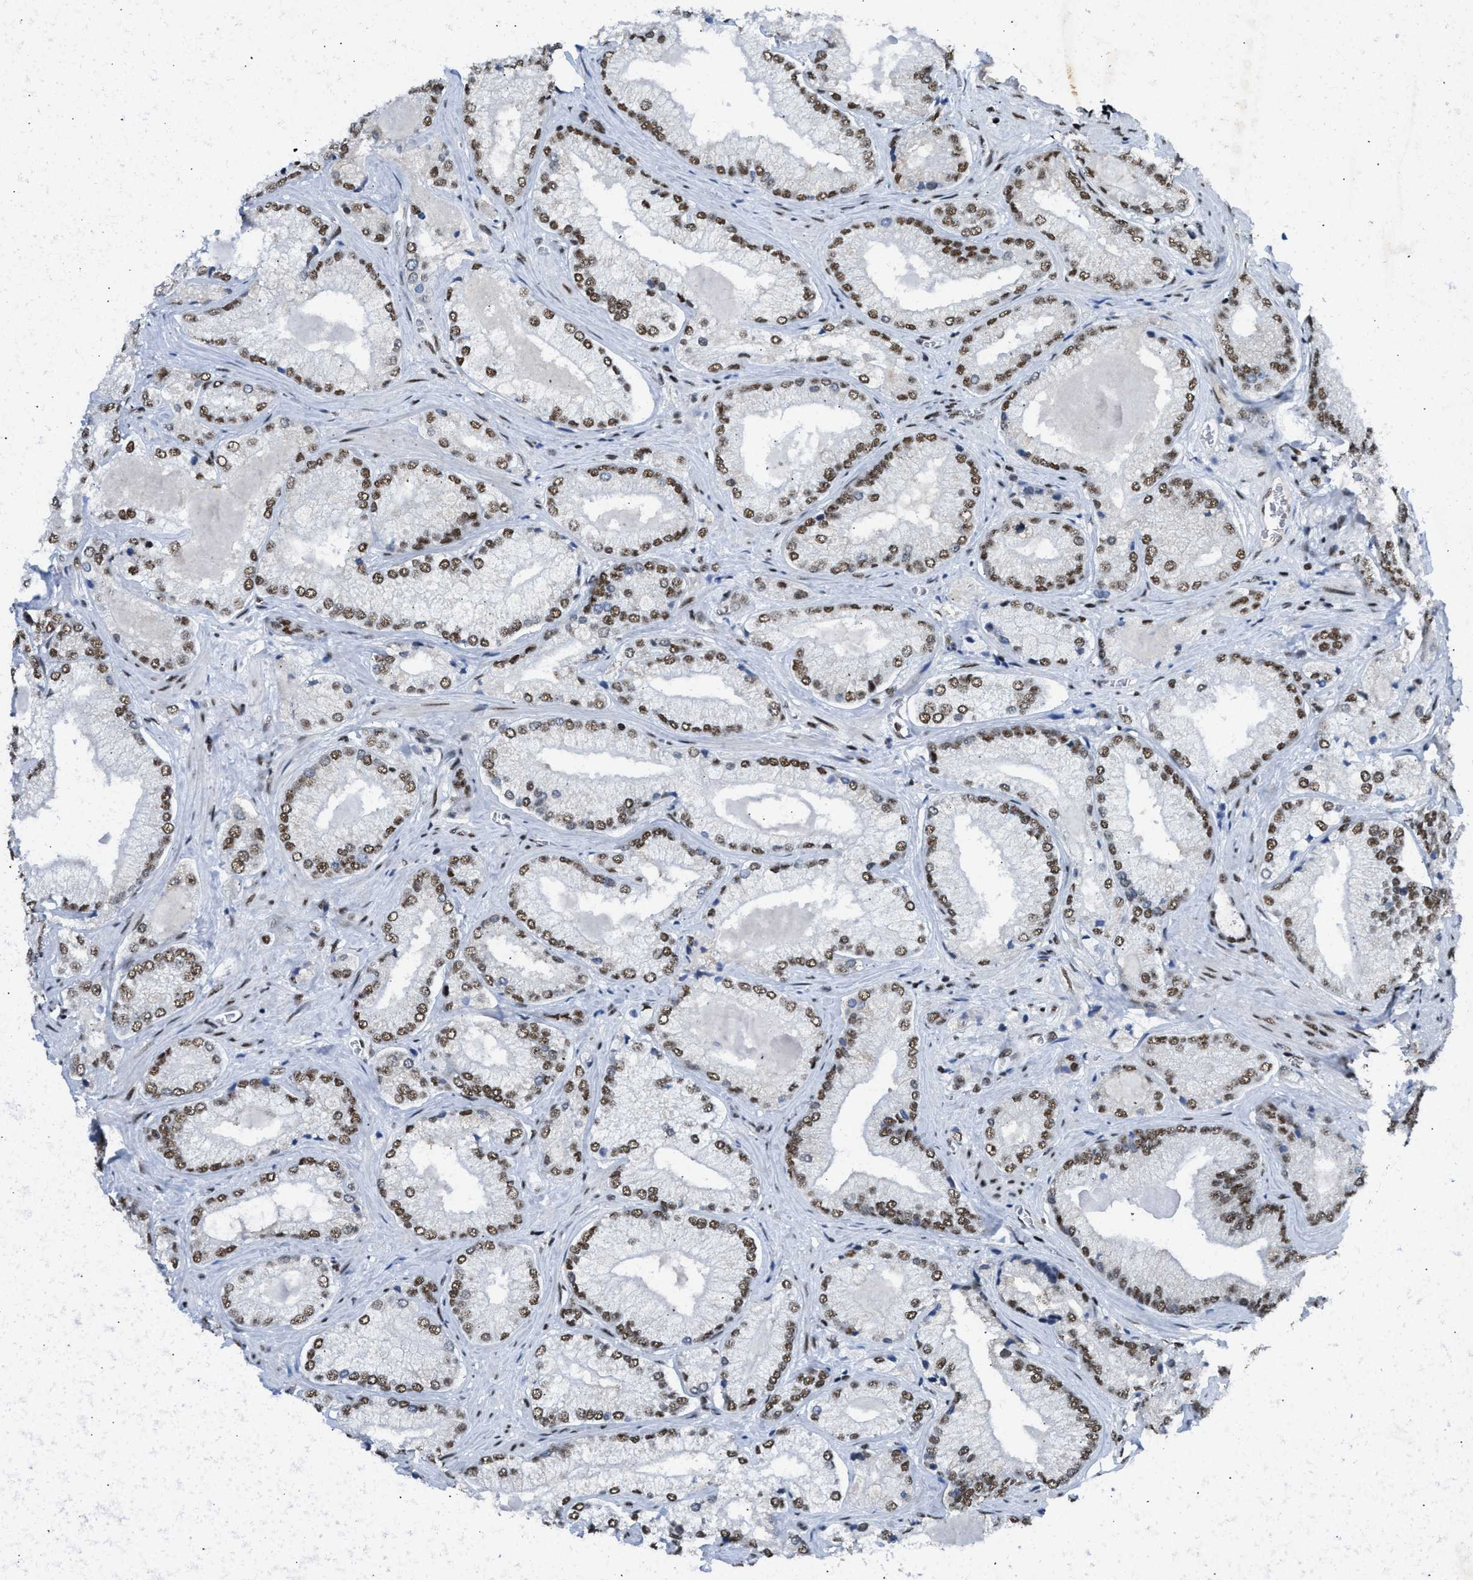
{"staining": {"intensity": "moderate", "quantity": ">75%", "location": "nuclear"}, "tissue": "prostate cancer", "cell_type": "Tumor cells", "image_type": "cancer", "snomed": [{"axis": "morphology", "description": "Adenocarcinoma, Low grade"}, {"axis": "topography", "description": "Prostate"}], "caption": "Immunohistochemical staining of prostate cancer (adenocarcinoma (low-grade)) shows medium levels of moderate nuclear staining in approximately >75% of tumor cells. (Brightfield microscopy of DAB IHC at high magnification).", "gene": "SCAF4", "patient": {"sex": "male", "age": 65}}